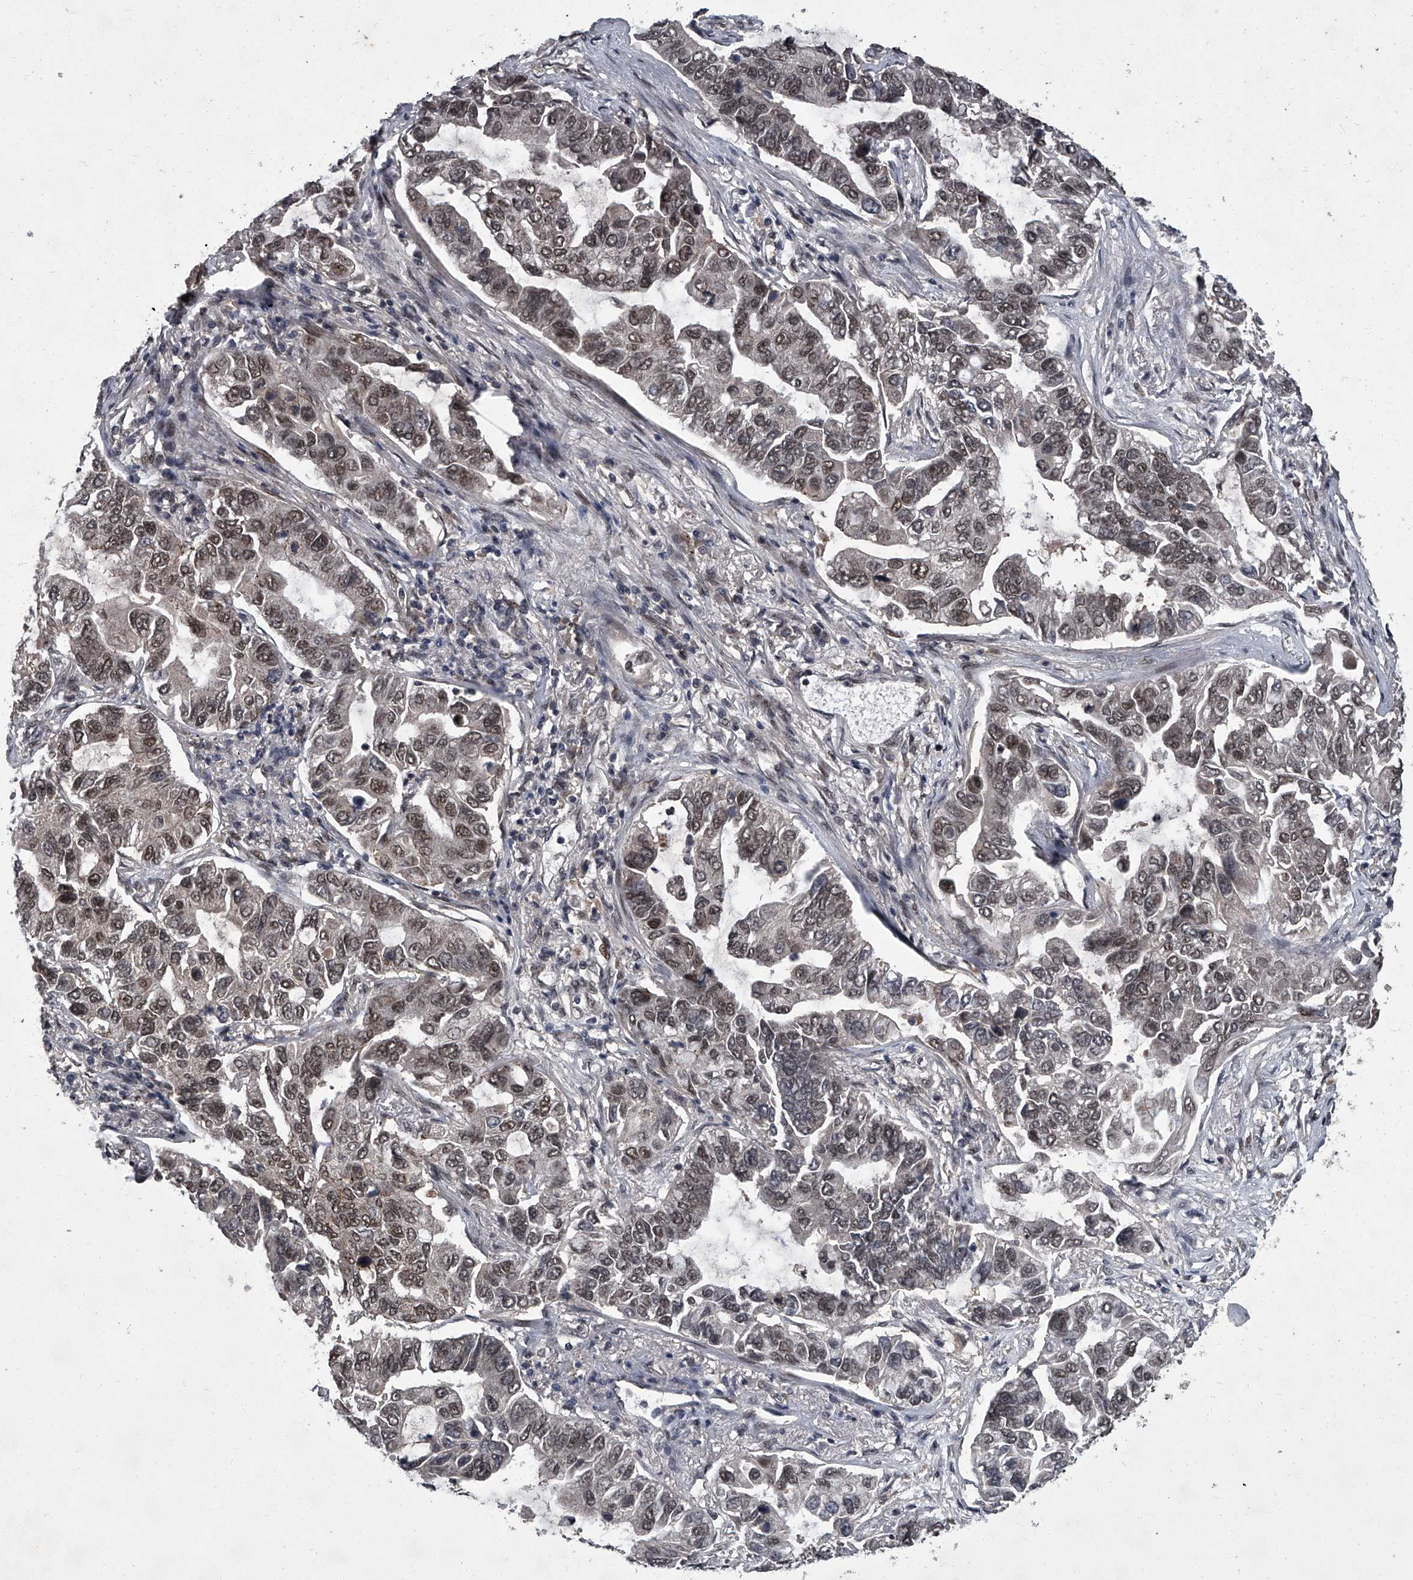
{"staining": {"intensity": "weak", "quantity": ">75%", "location": "nuclear"}, "tissue": "lung cancer", "cell_type": "Tumor cells", "image_type": "cancer", "snomed": [{"axis": "morphology", "description": "Adenocarcinoma, NOS"}, {"axis": "topography", "description": "Lung"}], "caption": "A brown stain highlights weak nuclear positivity of a protein in lung cancer tumor cells.", "gene": "ZNF518B", "patient": {"sex": "male", "age": 64}}